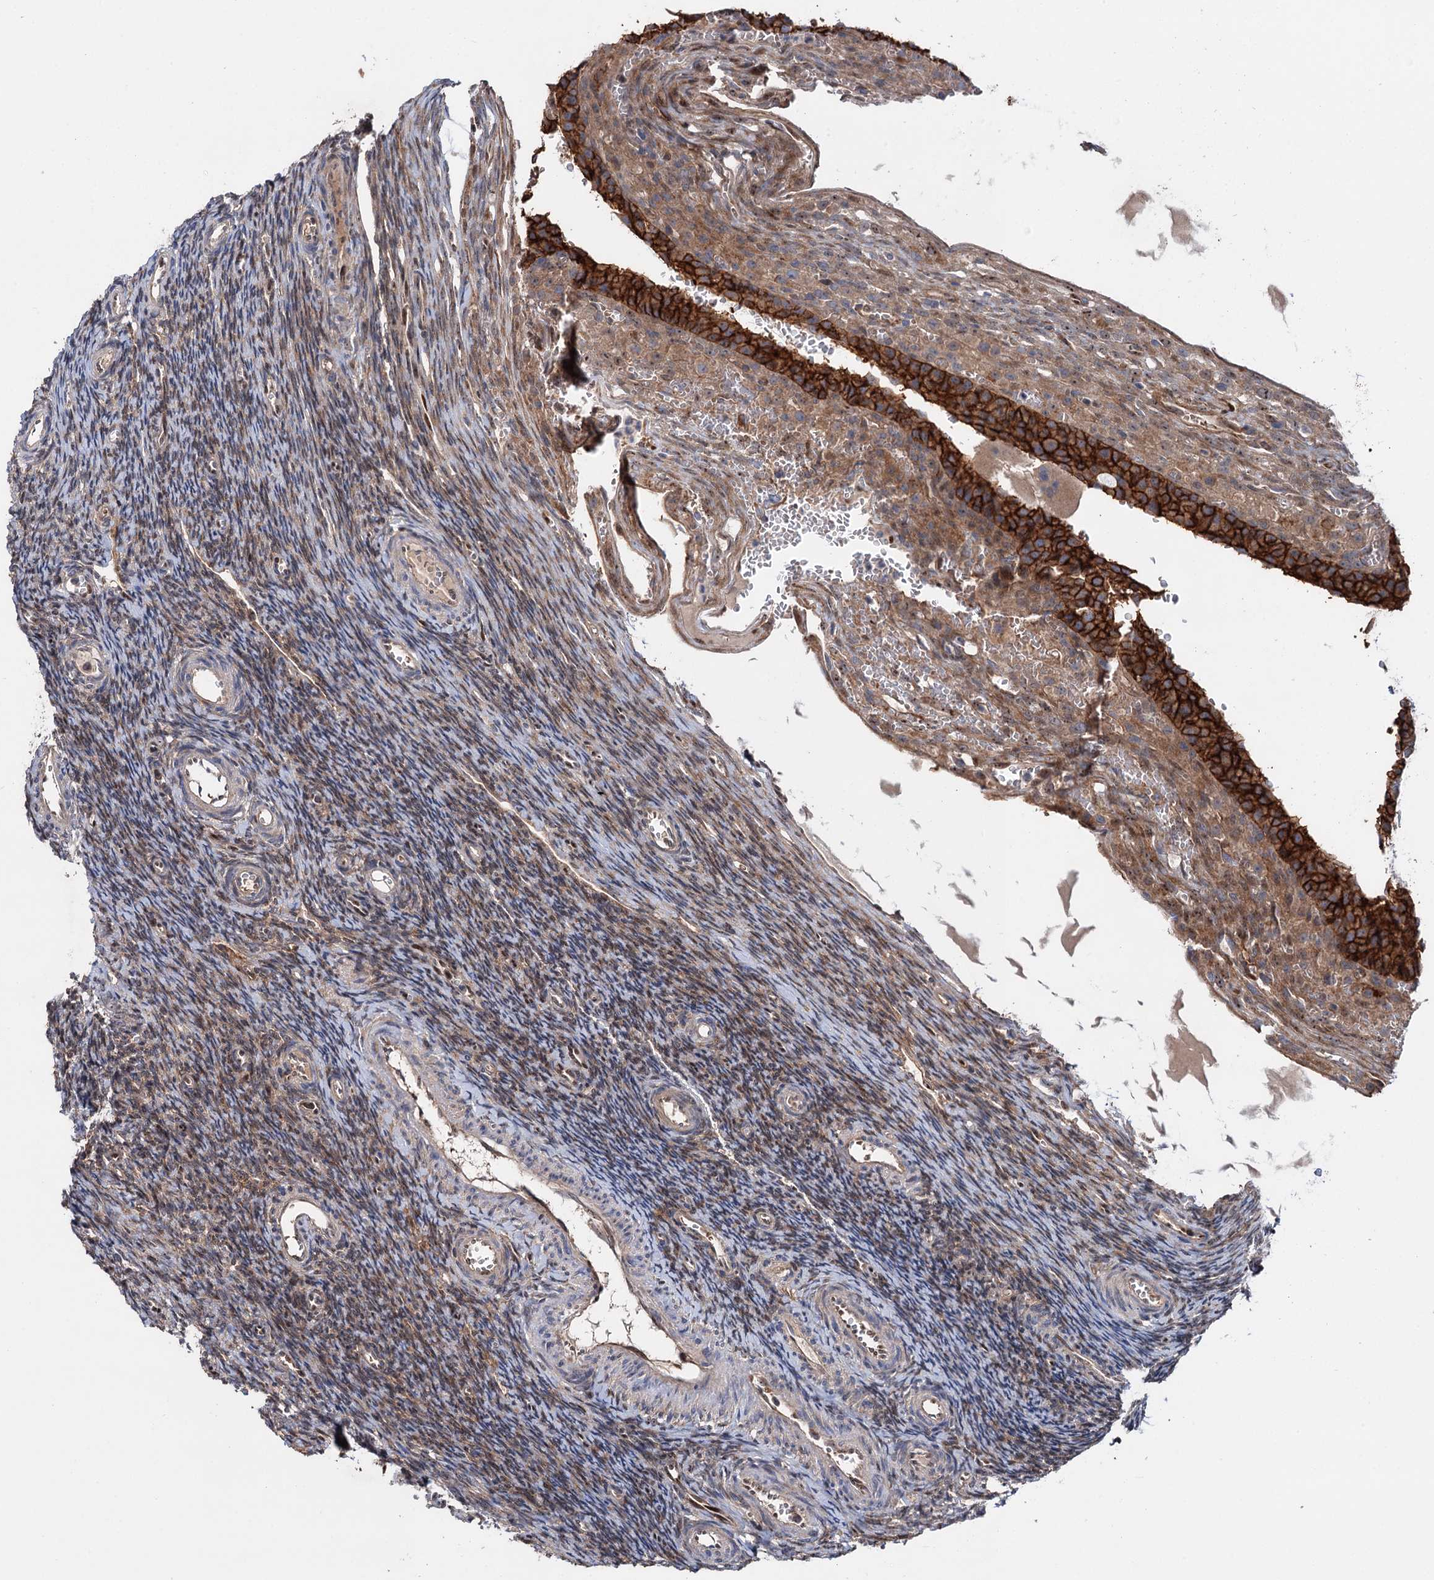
{"staining": {"intensity": "weak", "quantity": "<25%", "location": "cytoplasmic/membranous"}, "tissue": "ovary", "cell_type": "Ovarian stroma cells", "image_type": "normal", "snomed": [{"axis": "morphology", "description": "Normal tissue, NOS"}, {"axis": "topography", "description": "Ovary"}], "caption": "Protein analysis of normal ovary reveals no significant staining in ovarian stroma cells. (Brightfield microscopy of DAB (3,3'-diaminobenzidine) IHC at high magnification).", "gene": "PTDSS2", "patient": {"sex": "female", "age": 39}}